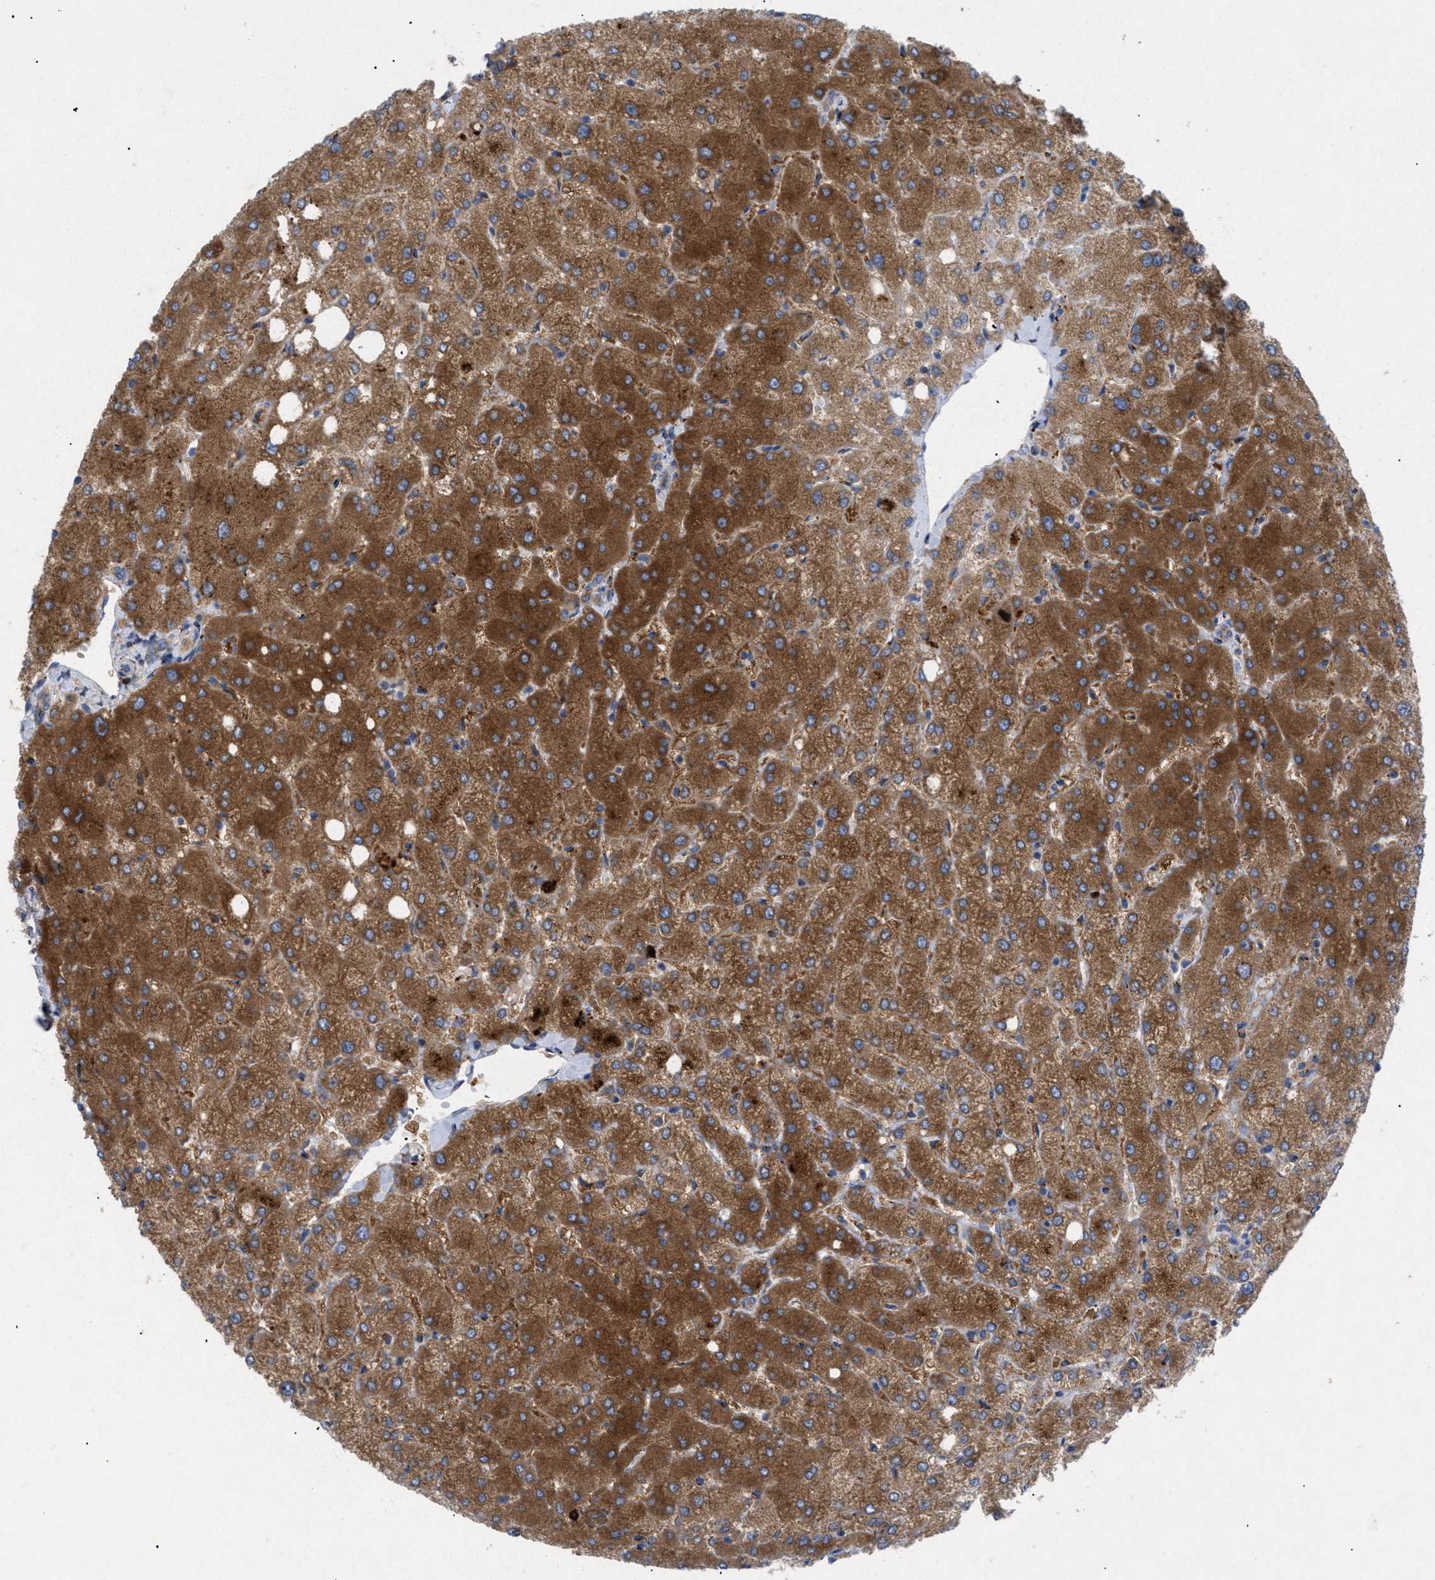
{"staining": {"intensity": "weak", "quantity": "25%-75%", "location": "cytoplasmic/membranous"}, "tissue": "liver", "cell_type": "Cholangiocytes", "image_type": "normal", "snomed": [{"axis": "morphology", "description": "Normal tissue, NOS"}, {"axis": "topography", "description": "Liver"}], "caption": "Protein positivity by immunohistochemistry reveals weak cytoplasmic/membranous expression in about 25%-75% of cholangiocytes in normal liver. The protein of interest is stained brown, and the nuclei are stained in blue (DAB IHC with brightfield microscopy, high magnification).", "gene": "SLC50A1", "patient": {"sex": "female", "age": 54}}